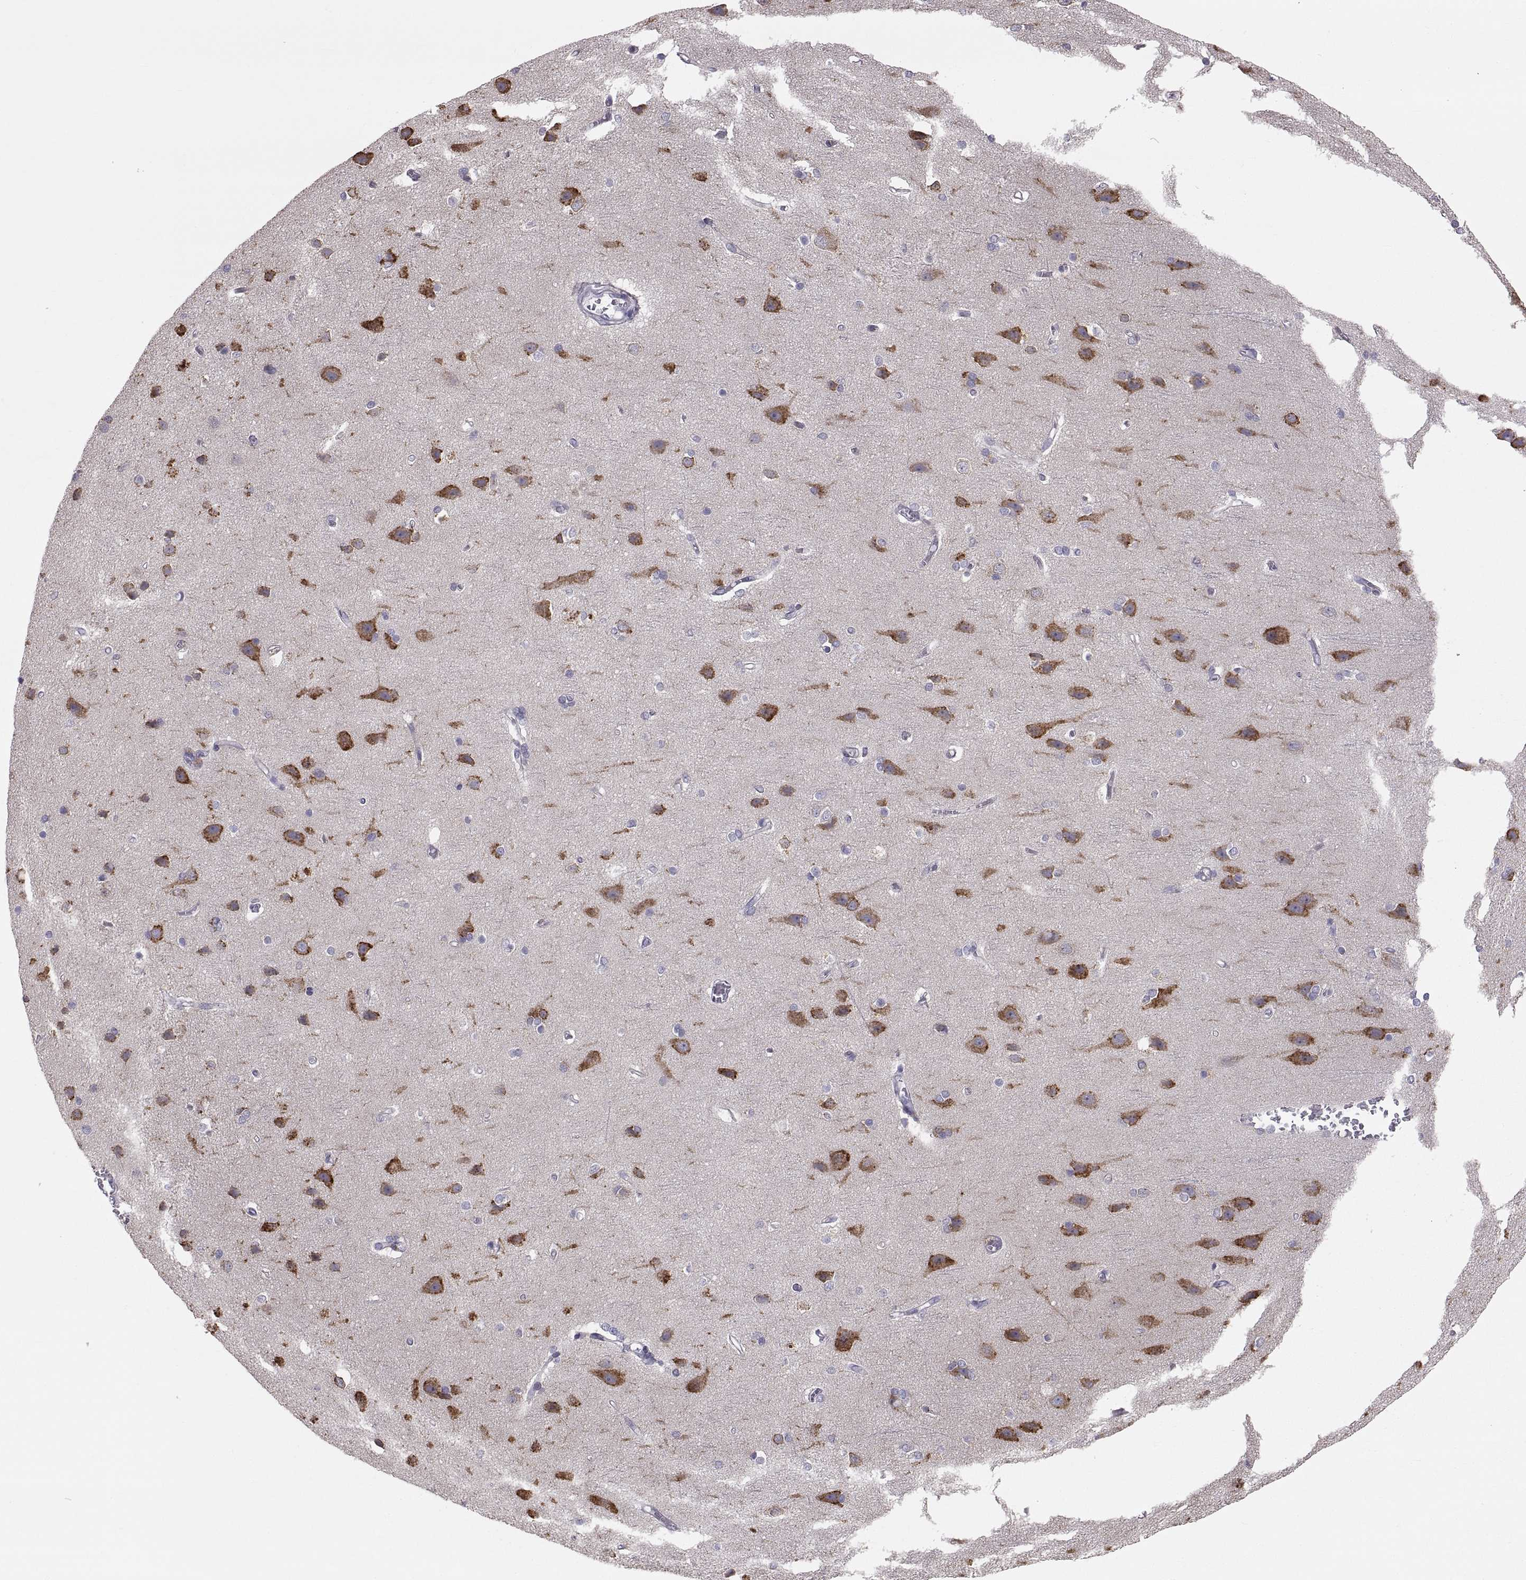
{"staining": {"intensity": "negative", "quantity": "none", "location": "none"}, "tissue": "cerebral cortex", "cell_type": "Endothelial cells", "image_type": "normal", "snomed": [{"axis": "morphology", "description": "Normal tissue, NOS"}, {"axis": "topography", "description": "Cerebral cortex"}], "caption": "This is an immunohistochemistry (IHC) photomicrograph of unremarkable cerebral cortex. There is no expression in endothelial cells.", "gene": "ERO1A", "patient": {"sex": "male", "age": 37}}